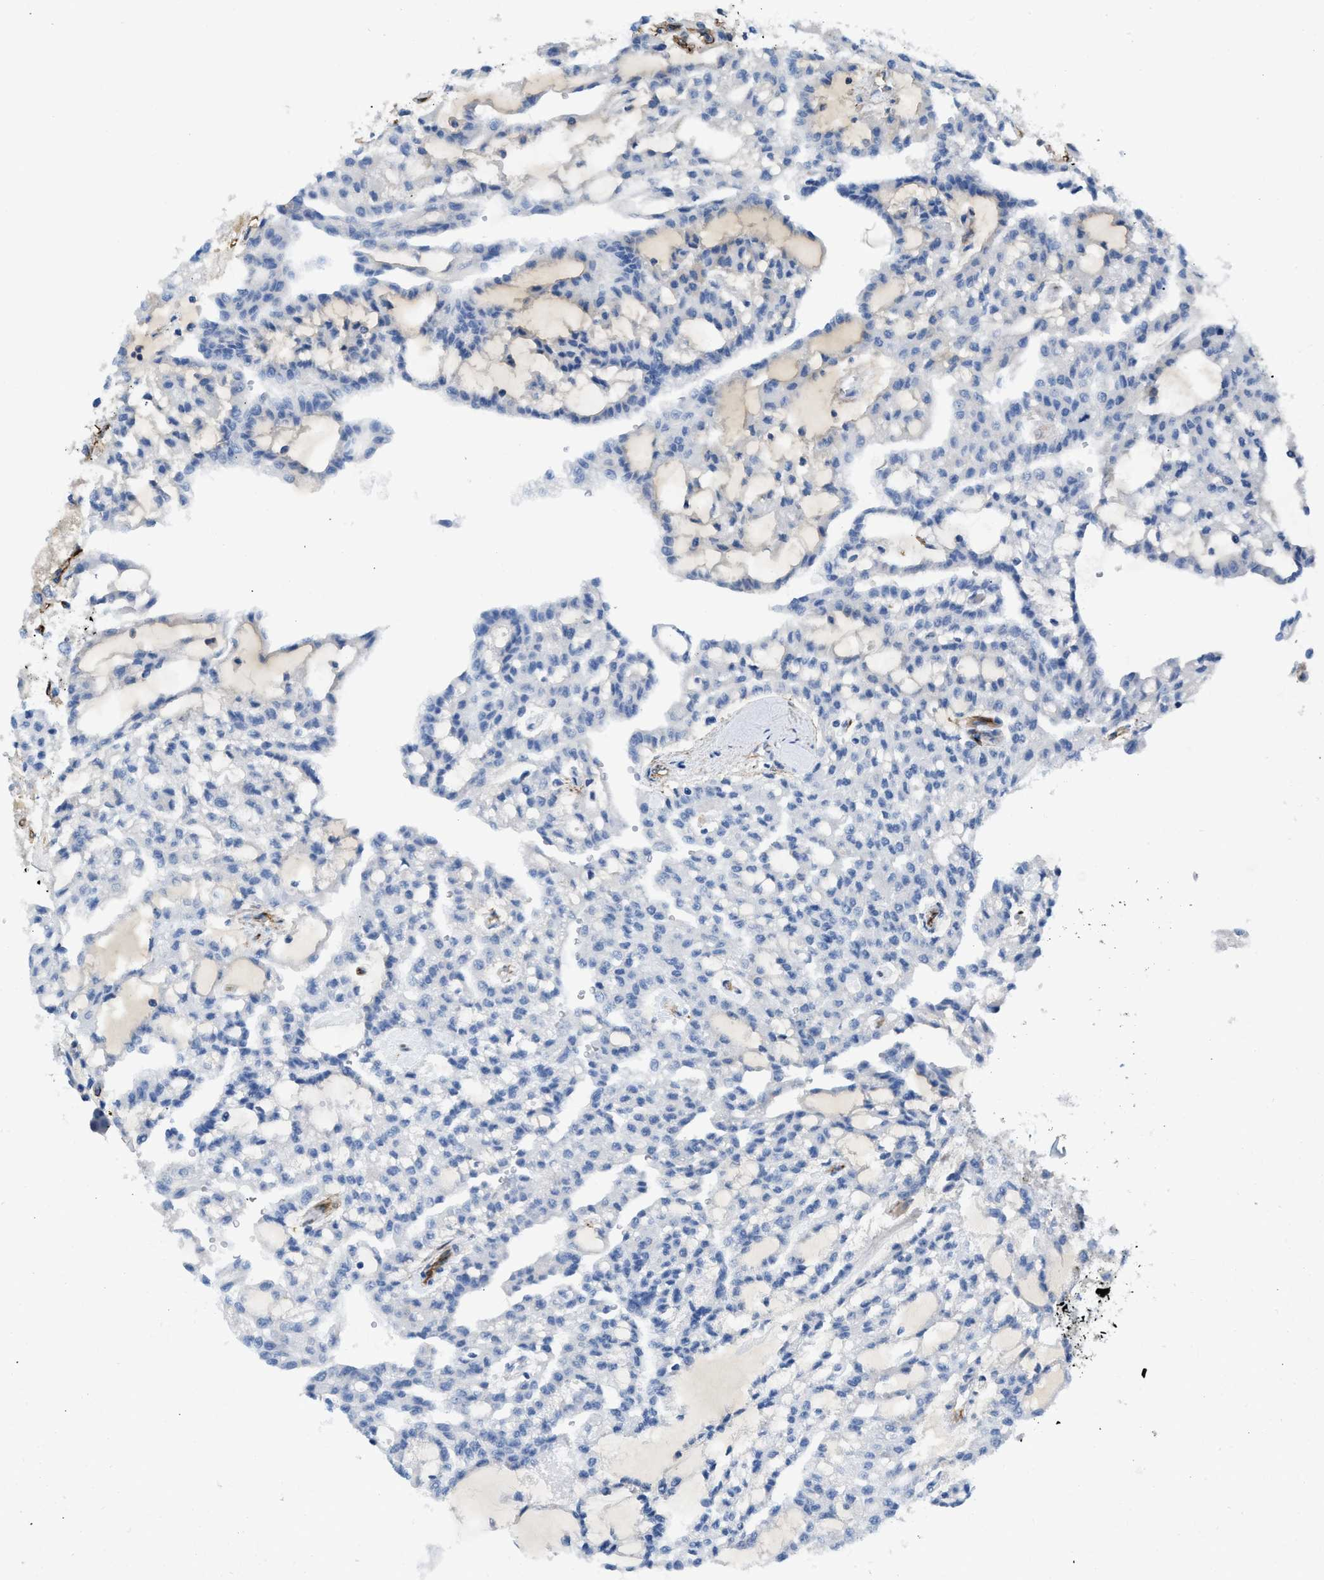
{"staining": {"intensity": "negative", "quantity": "none", "location": "none"}, "tissue": "renal cancer", "cell_type": "Tumor cells", "image_type": "cancer", "snomed": [{"axis": "morphology", "description": "Adenocarcinoma, NOS"}, {"axis": "topography", "description": "Kidney"}], "caption": "Human adenocarcinoma (renal) stained for a protein using immunohistochemistry (IHC) exhibits no expression in tumor cells.", "gene": "SPEG", "patient": {"sex": "male", "age": 63}}